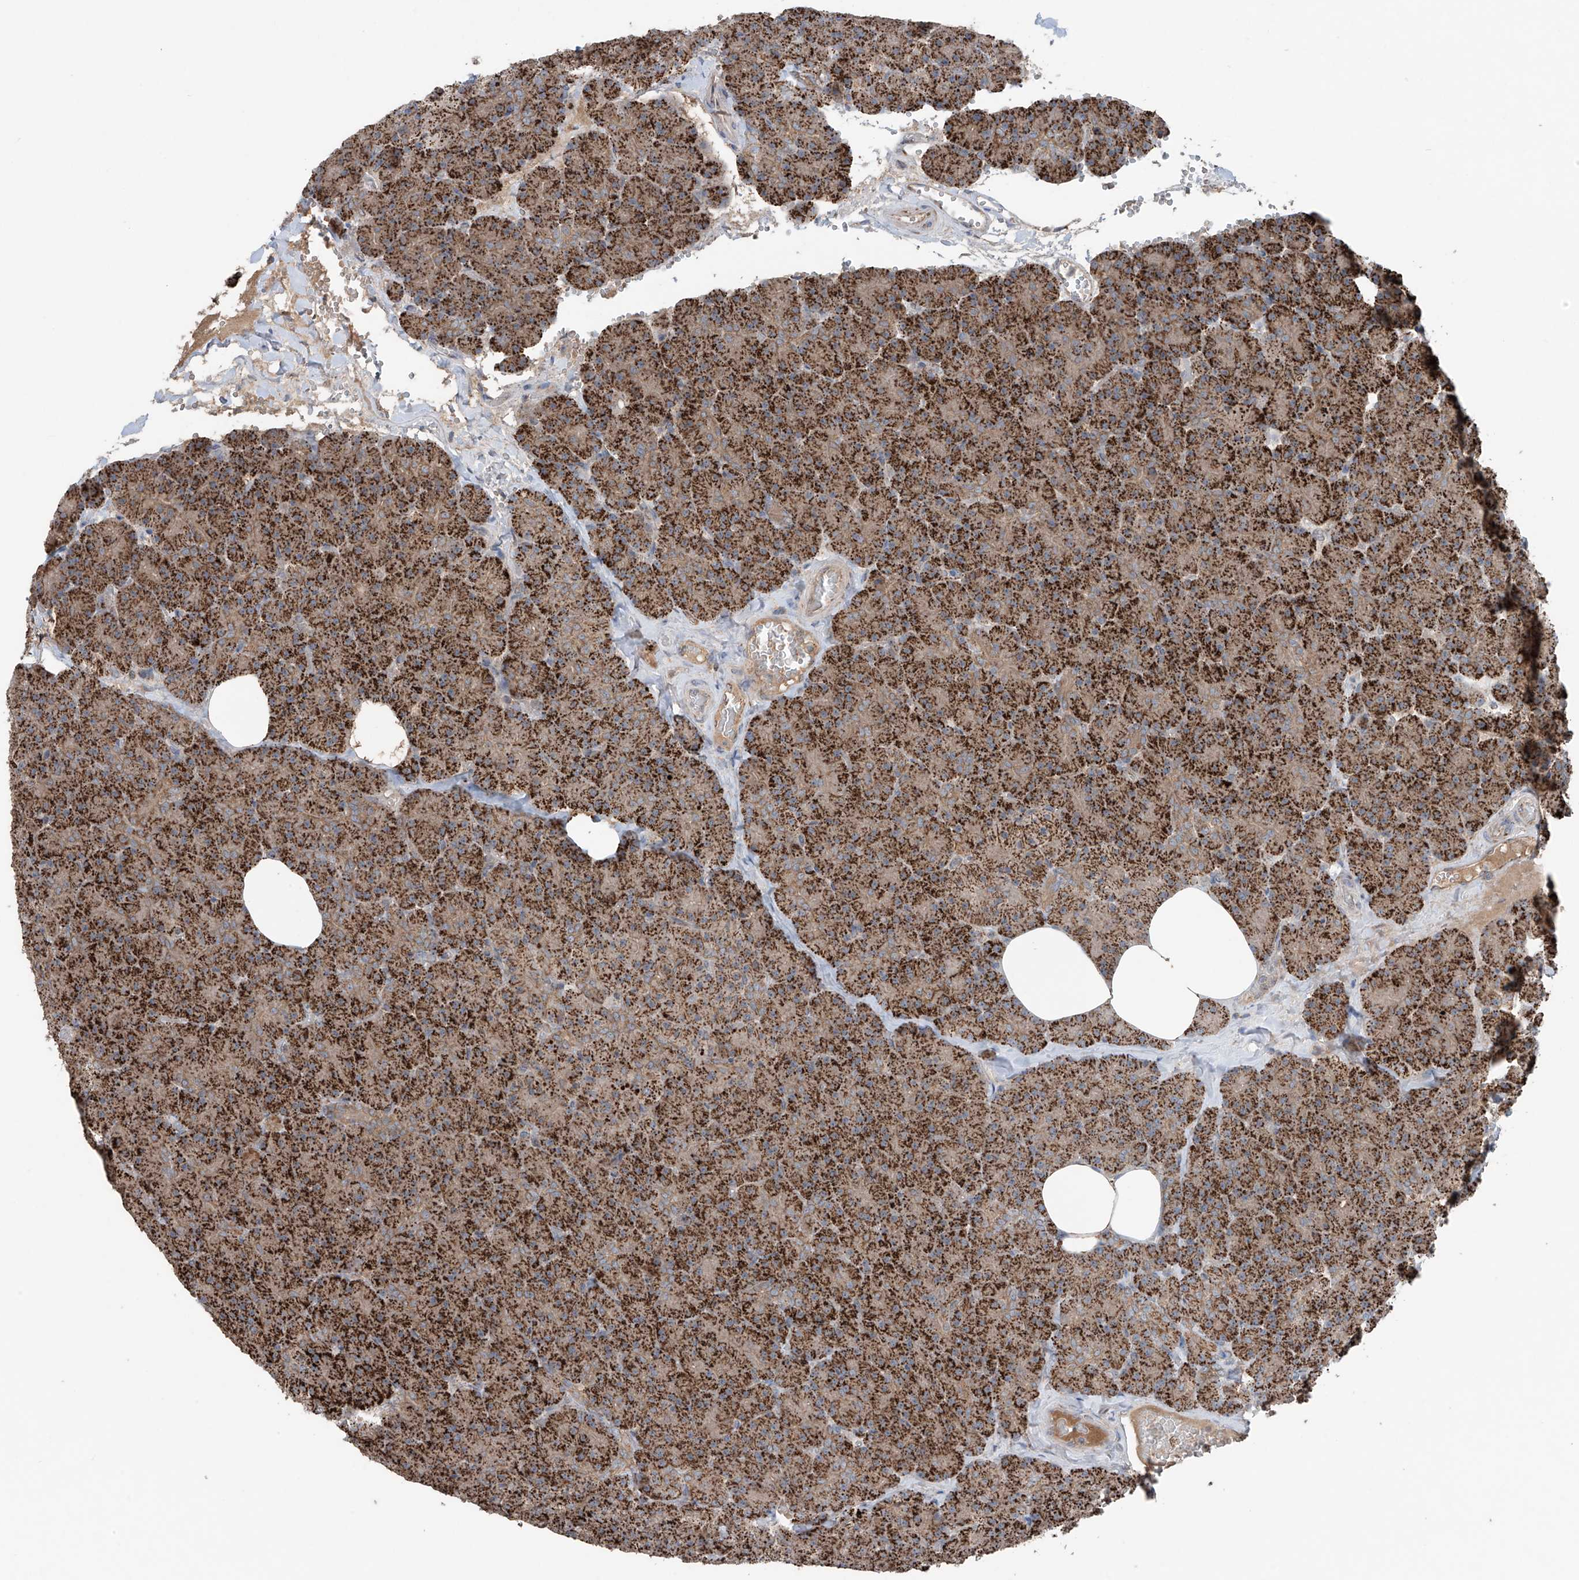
{"staining": {"intensity": "strong", "quantity": ">75%", "location": "cytoplasmic/membranous"}, "tissue": "pancreas", "cell_type": "Exocrine glandular cells", "image_type": "normal", "snomed": [{"axis": "morphology", "description": "Normal tissue, NOS"}, {"axis": "morphology", "description": "Carcinoid, malignant, NOS"}, {"axis": "topography", "description": "Pancreas"}], "caption": "An image showing strong cytoplasmic/membranous staining in approximately >75% of exocrine glandular cells in normal pancreas, as visualized by brown immunohistochemical staining.", "gene": "SAMD3", "patient": {"sex": "female", "age": 35}}